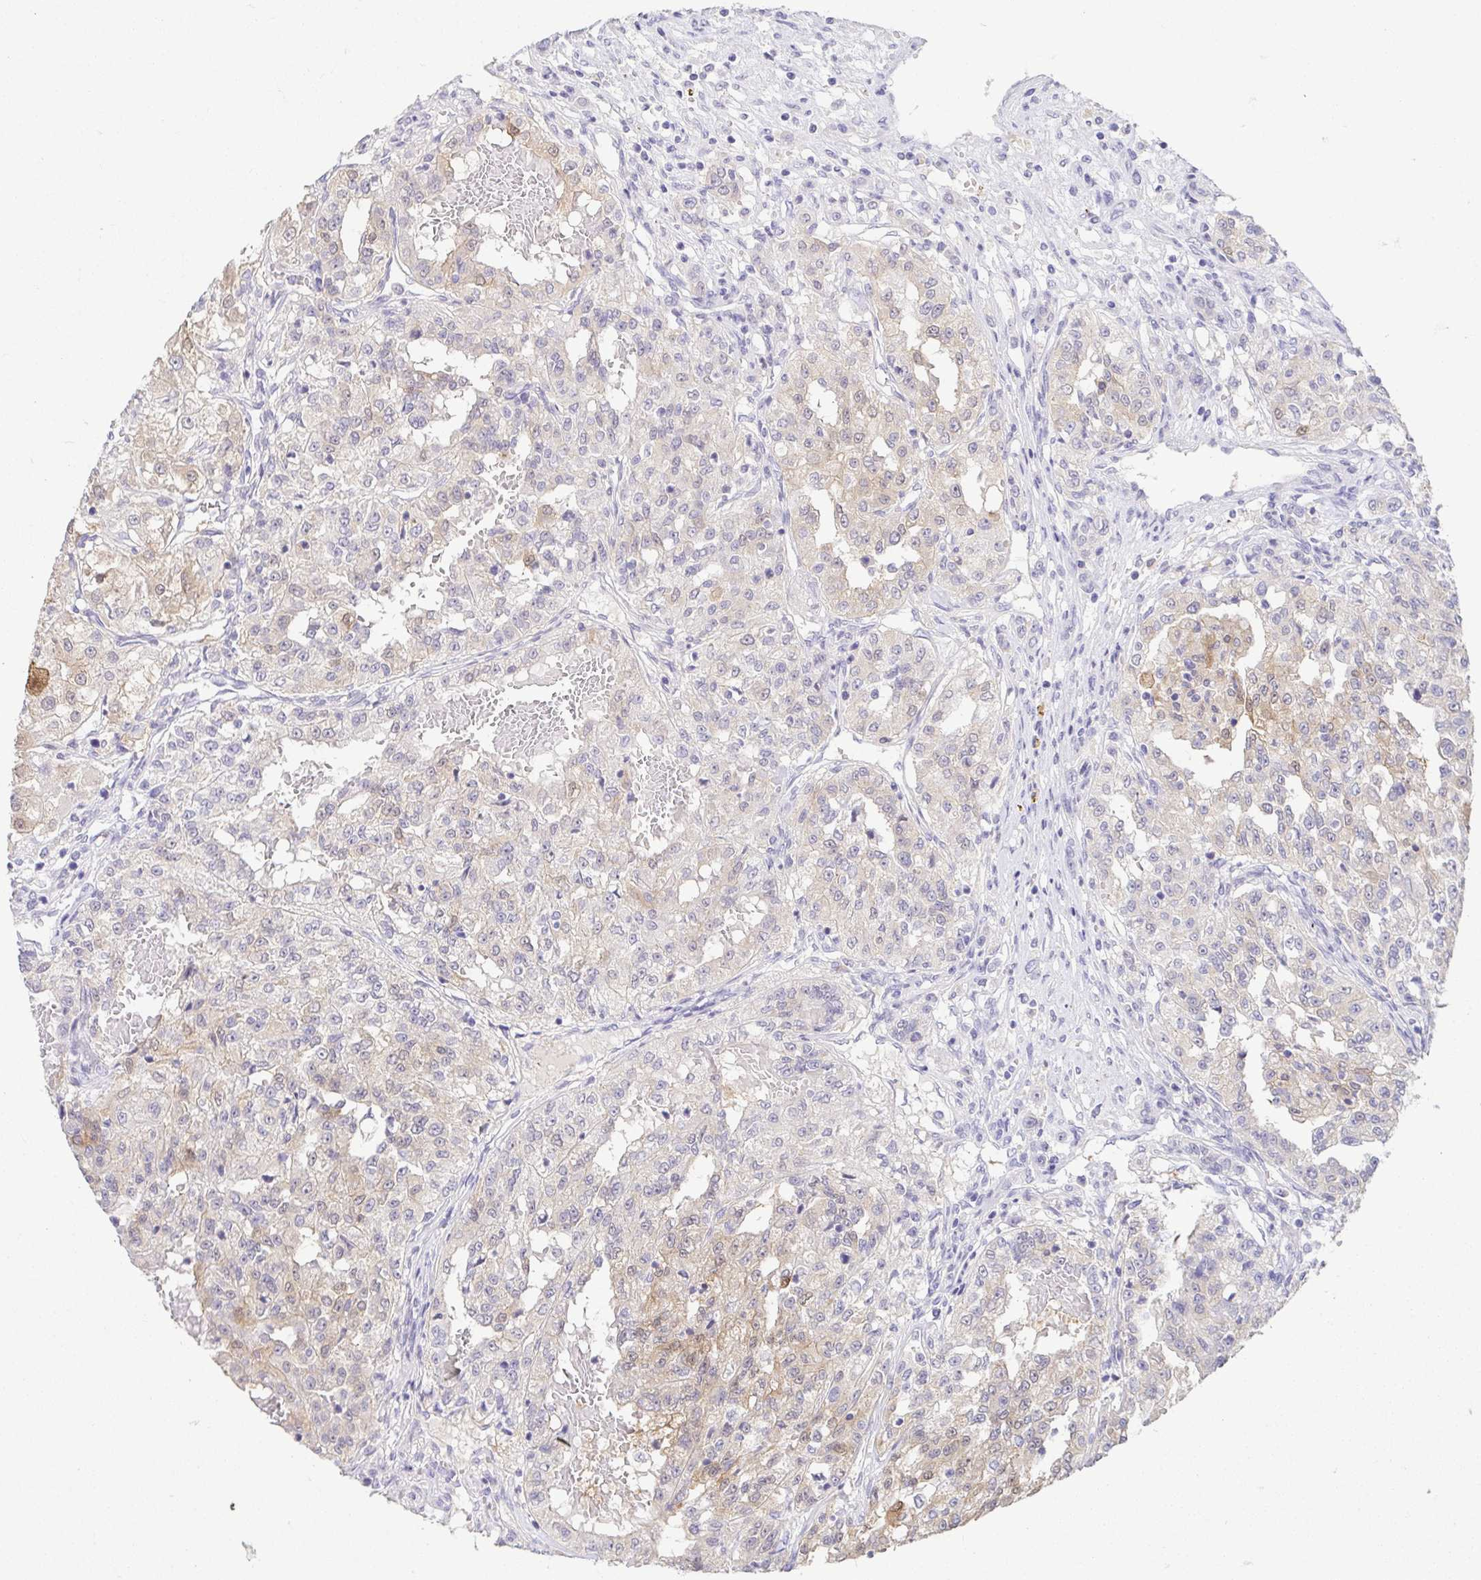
{"staining": {"intensity": "weak", "quantity": "<25%", "location": "cytoplasmic/membranous"}, "tissue": "renal cancer", "cell_type": "Tumor cells", "image_type": "cancer", "snomed": [{"axis": "morphology", "description": "Adenocarcinoma, NOS"}, {"axis": "topography", "description": "Kidney"}], "caption": "Tumor cells show no significant expression in renal cancer.", "gene": "FABP3", "patient": {"sex": "female", "age": 63}}